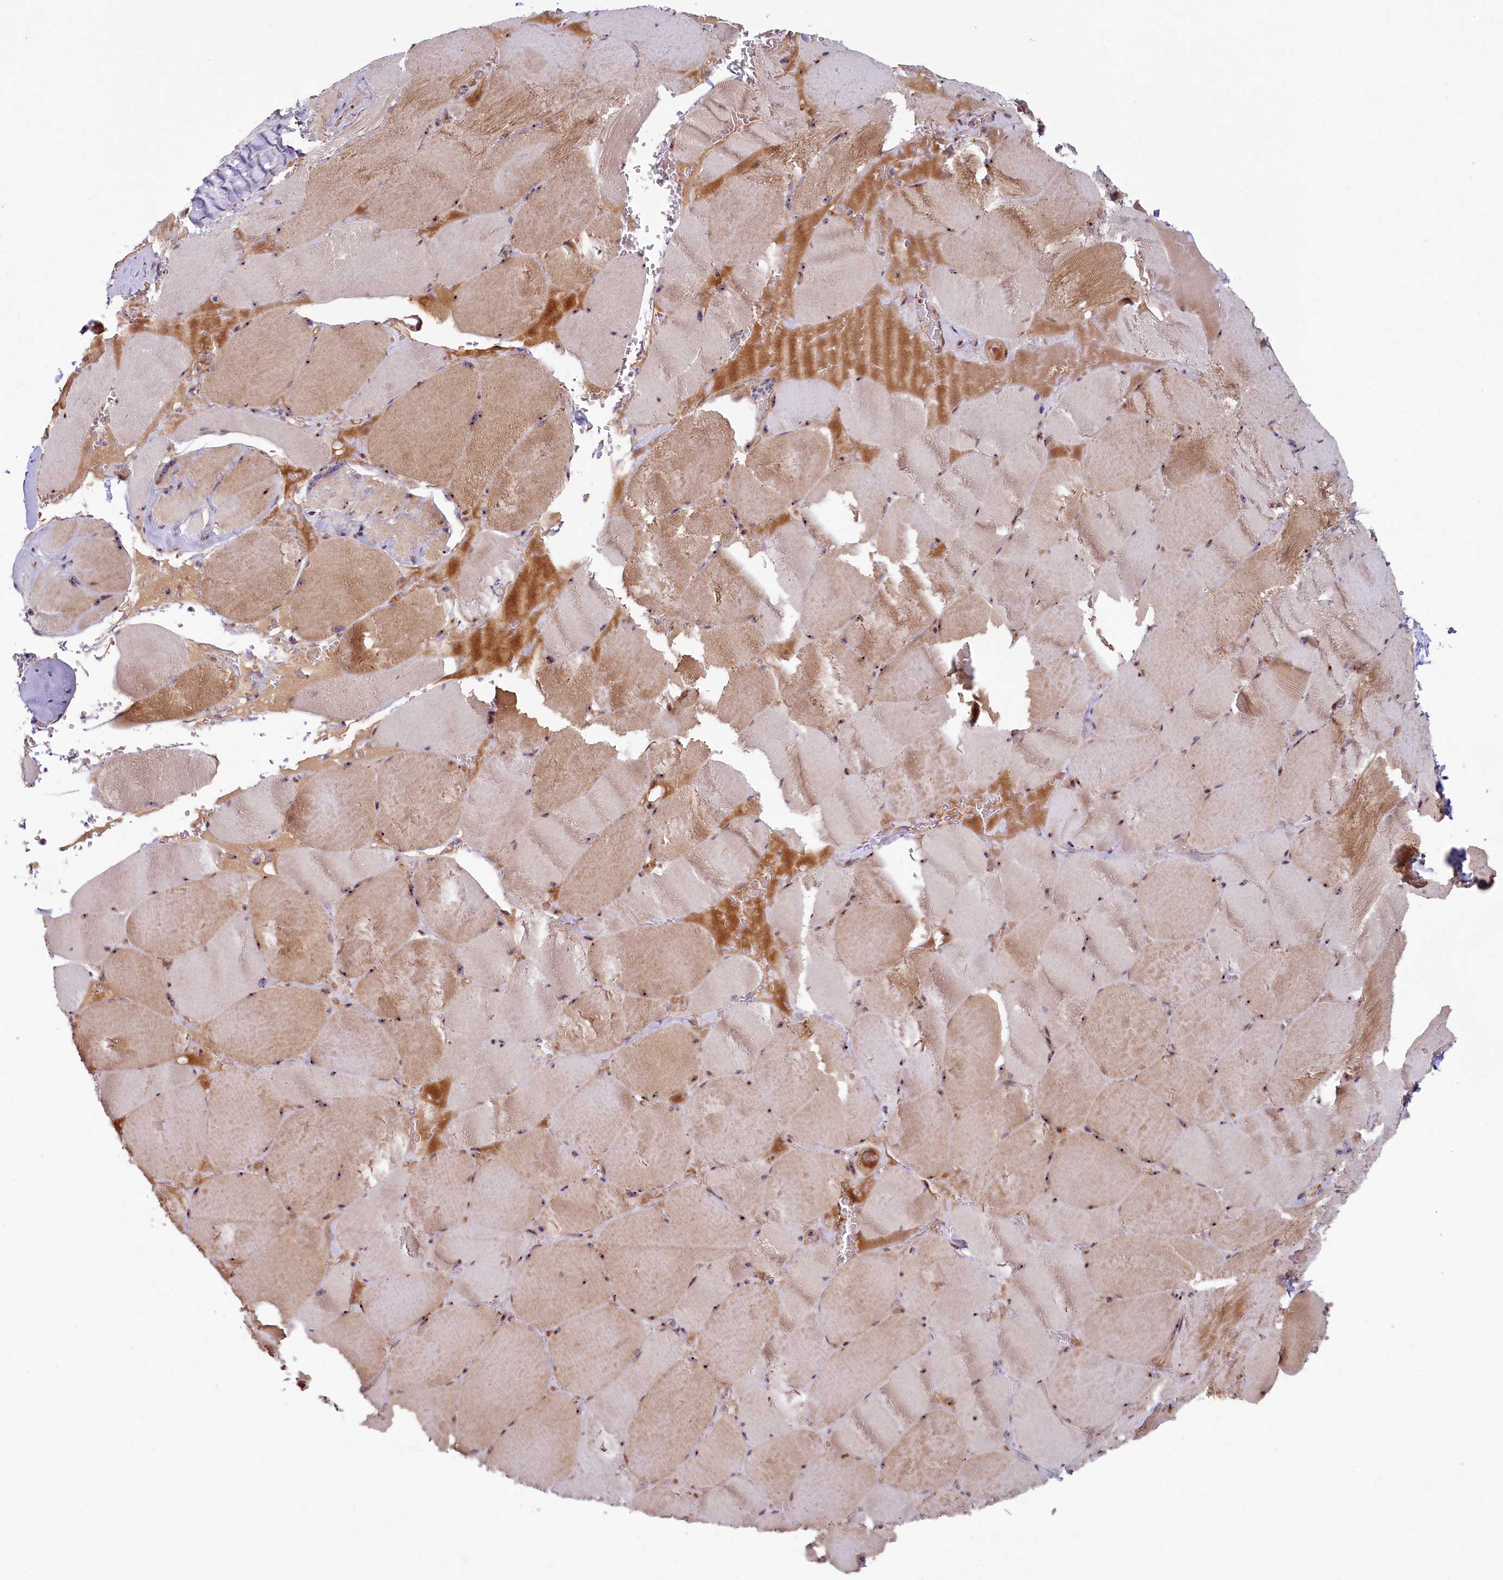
{"staining": {"intensity": "moderate", "quantity": "25%-75%", "location": "cytoplasmic/membranous,nuclear"}, "tissue": "skeletal muscle", "cell_type": "Myocytes", "image_type": "normal", "snomed": [{"axis": "morphology", "description": "Normal tissue, NOS"}, {"axis": "topography", "description": "Skeletal muscle"}, {"axis": "topography", "description": "Head-Neck"}], "caption": "Skeletal muscle stained with immunohistochemistry shows moderate cytoplasmic/membranous,nuclear staining in approximately 25%-75% of myocytes.", "gene": "TCOF1", "patient": {"sex": "male", "age": 66}}